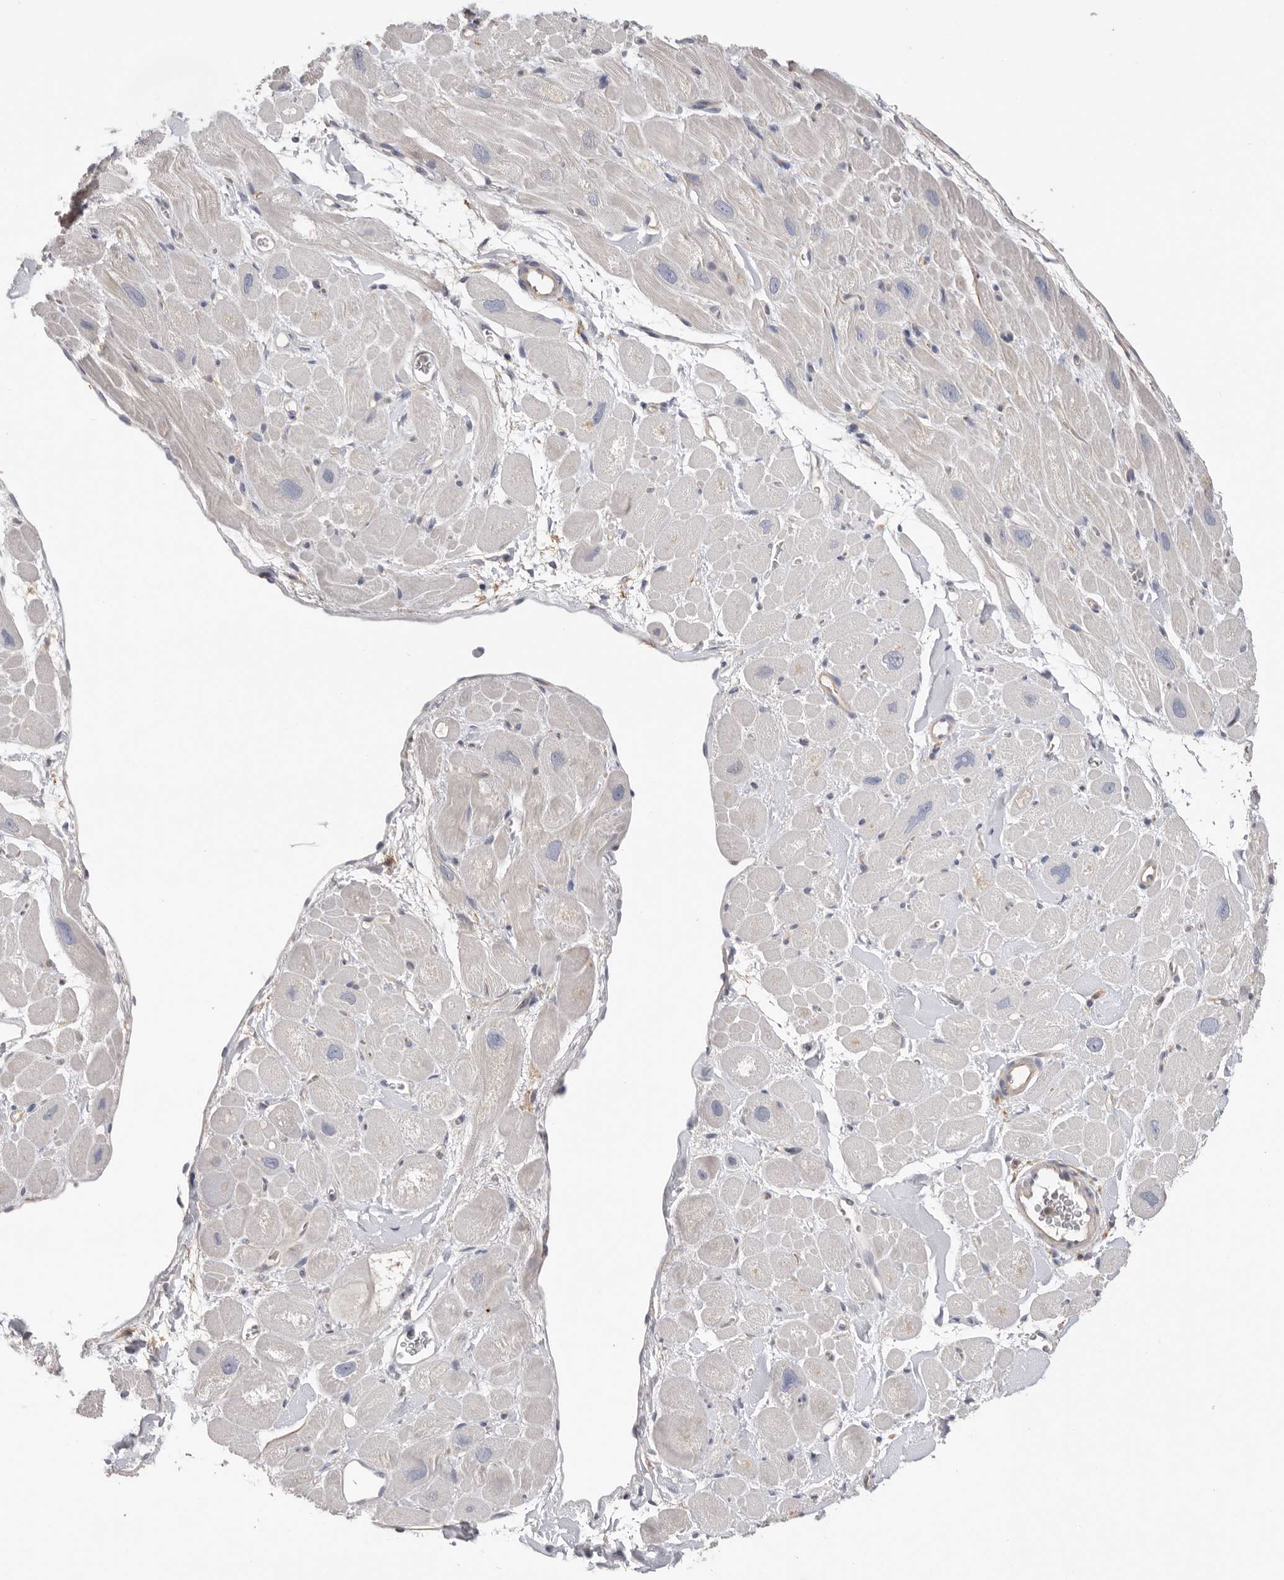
{"staining": {"intensity": "weak", "quantity": "<25%", "location": "cytoplasmic/membranous"}, "tissue": "heart muscle", "cell_type": "Cardiomyocytes", "image_type": "normal", "snomed": [{"axis": "morphology", "description": "Normal tissue, NOS"}, {"axis": "topography", "description": "Heart"}], "caption": "Cardiomyocytes show no significant protein positivity in normal heart muscle.", "gene": "WDTC1", "patient": {"sex": "male", "age": 49}}